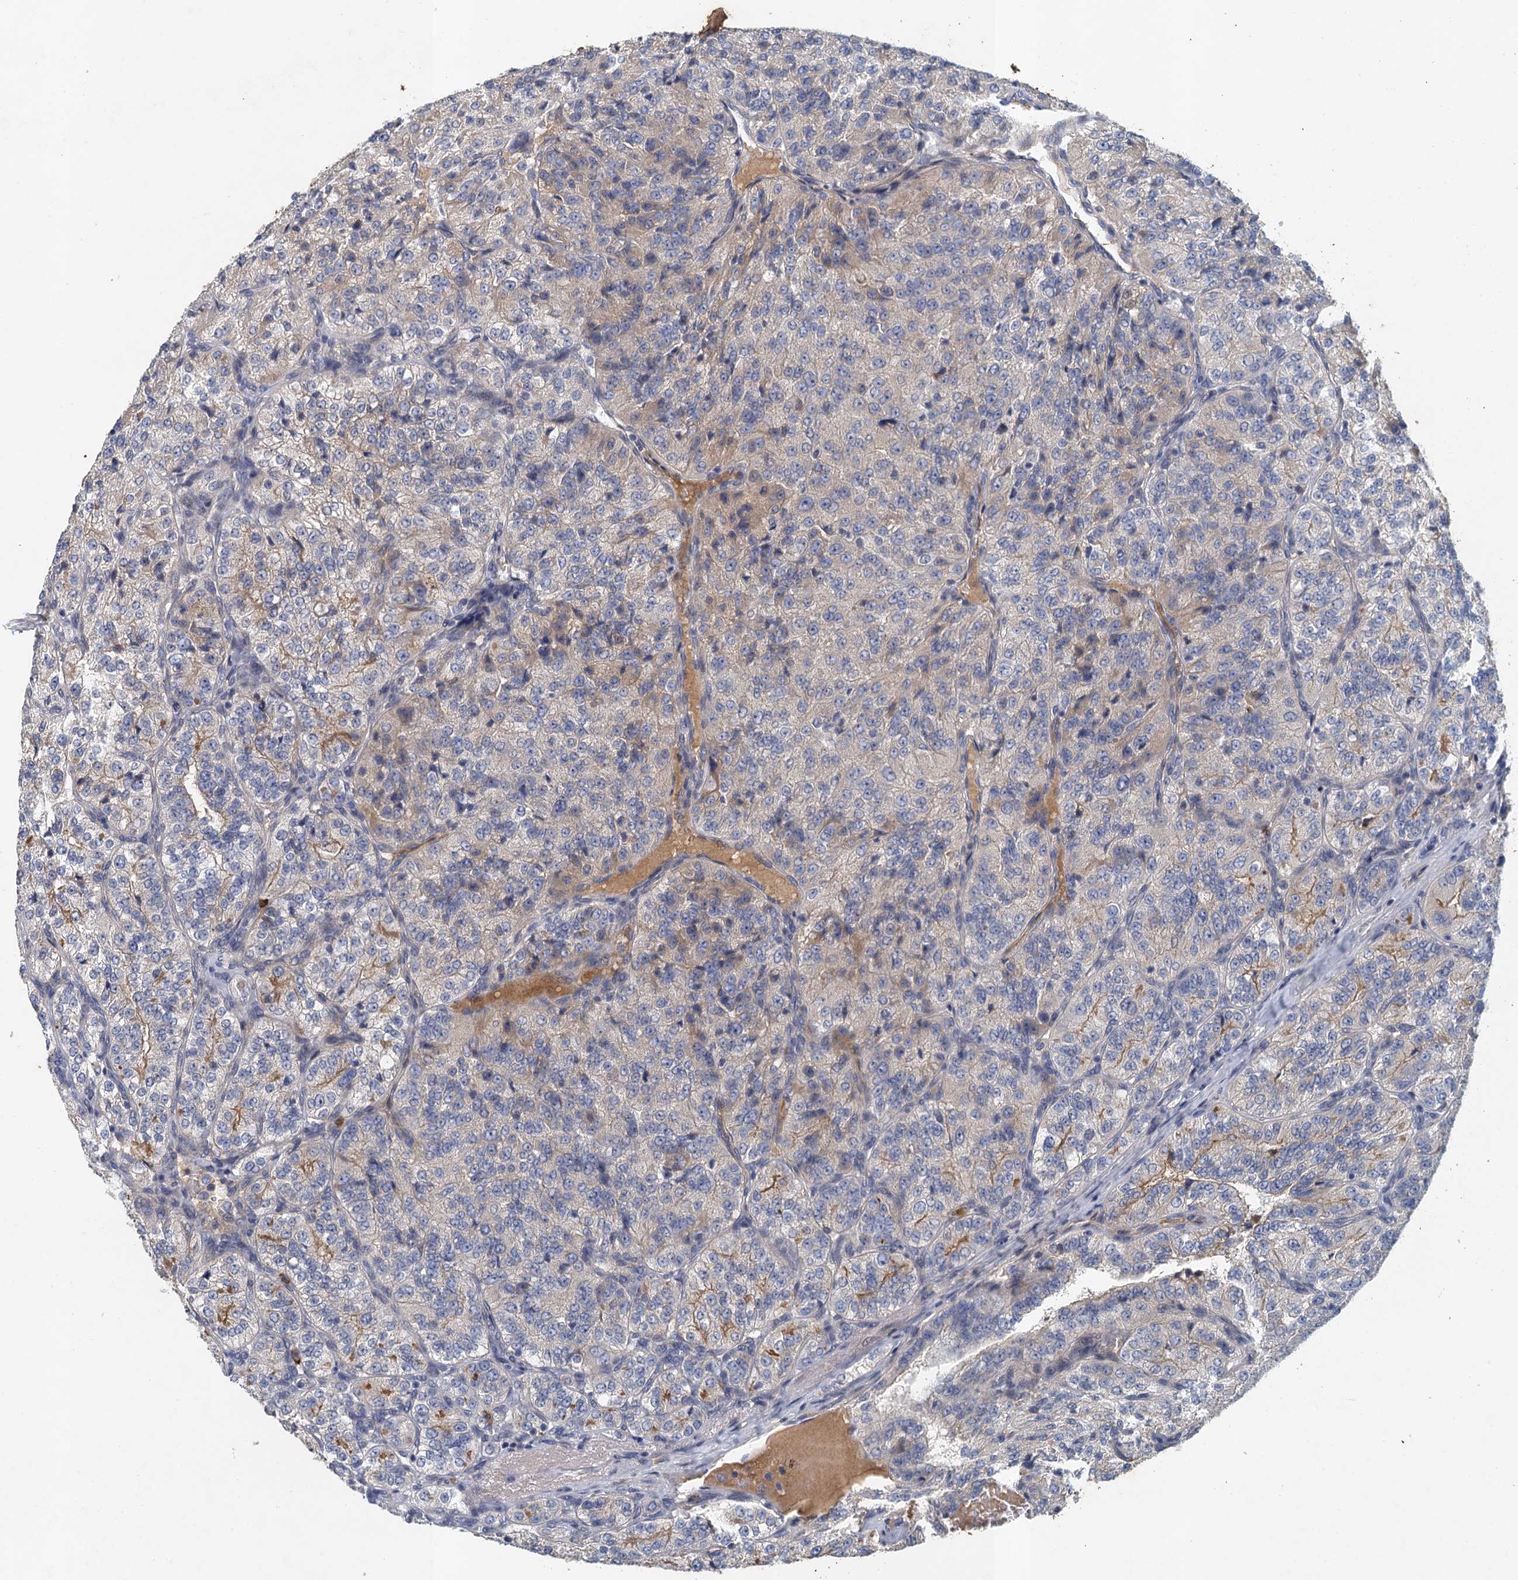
{"staining": {"intensity": "negative", "quantity": "none", "location": "none"}, "tissue": "renal cancer", "cell_type": "Tumor cells", "image_type": "cancer", "snomed": [{"axis": "morphology", "description": "Adenocarcinoma, NOS"}, {"axis": "topography", "description": "Kidney"}], "caption": "A photomicrograph of renal cancer stained for a protein shows no brown staining in tumor cells. (IHC, brightfield microscopy, high magnification).", "gene": "TPCN1", "patient": {"sex": "female", "age": 63}}